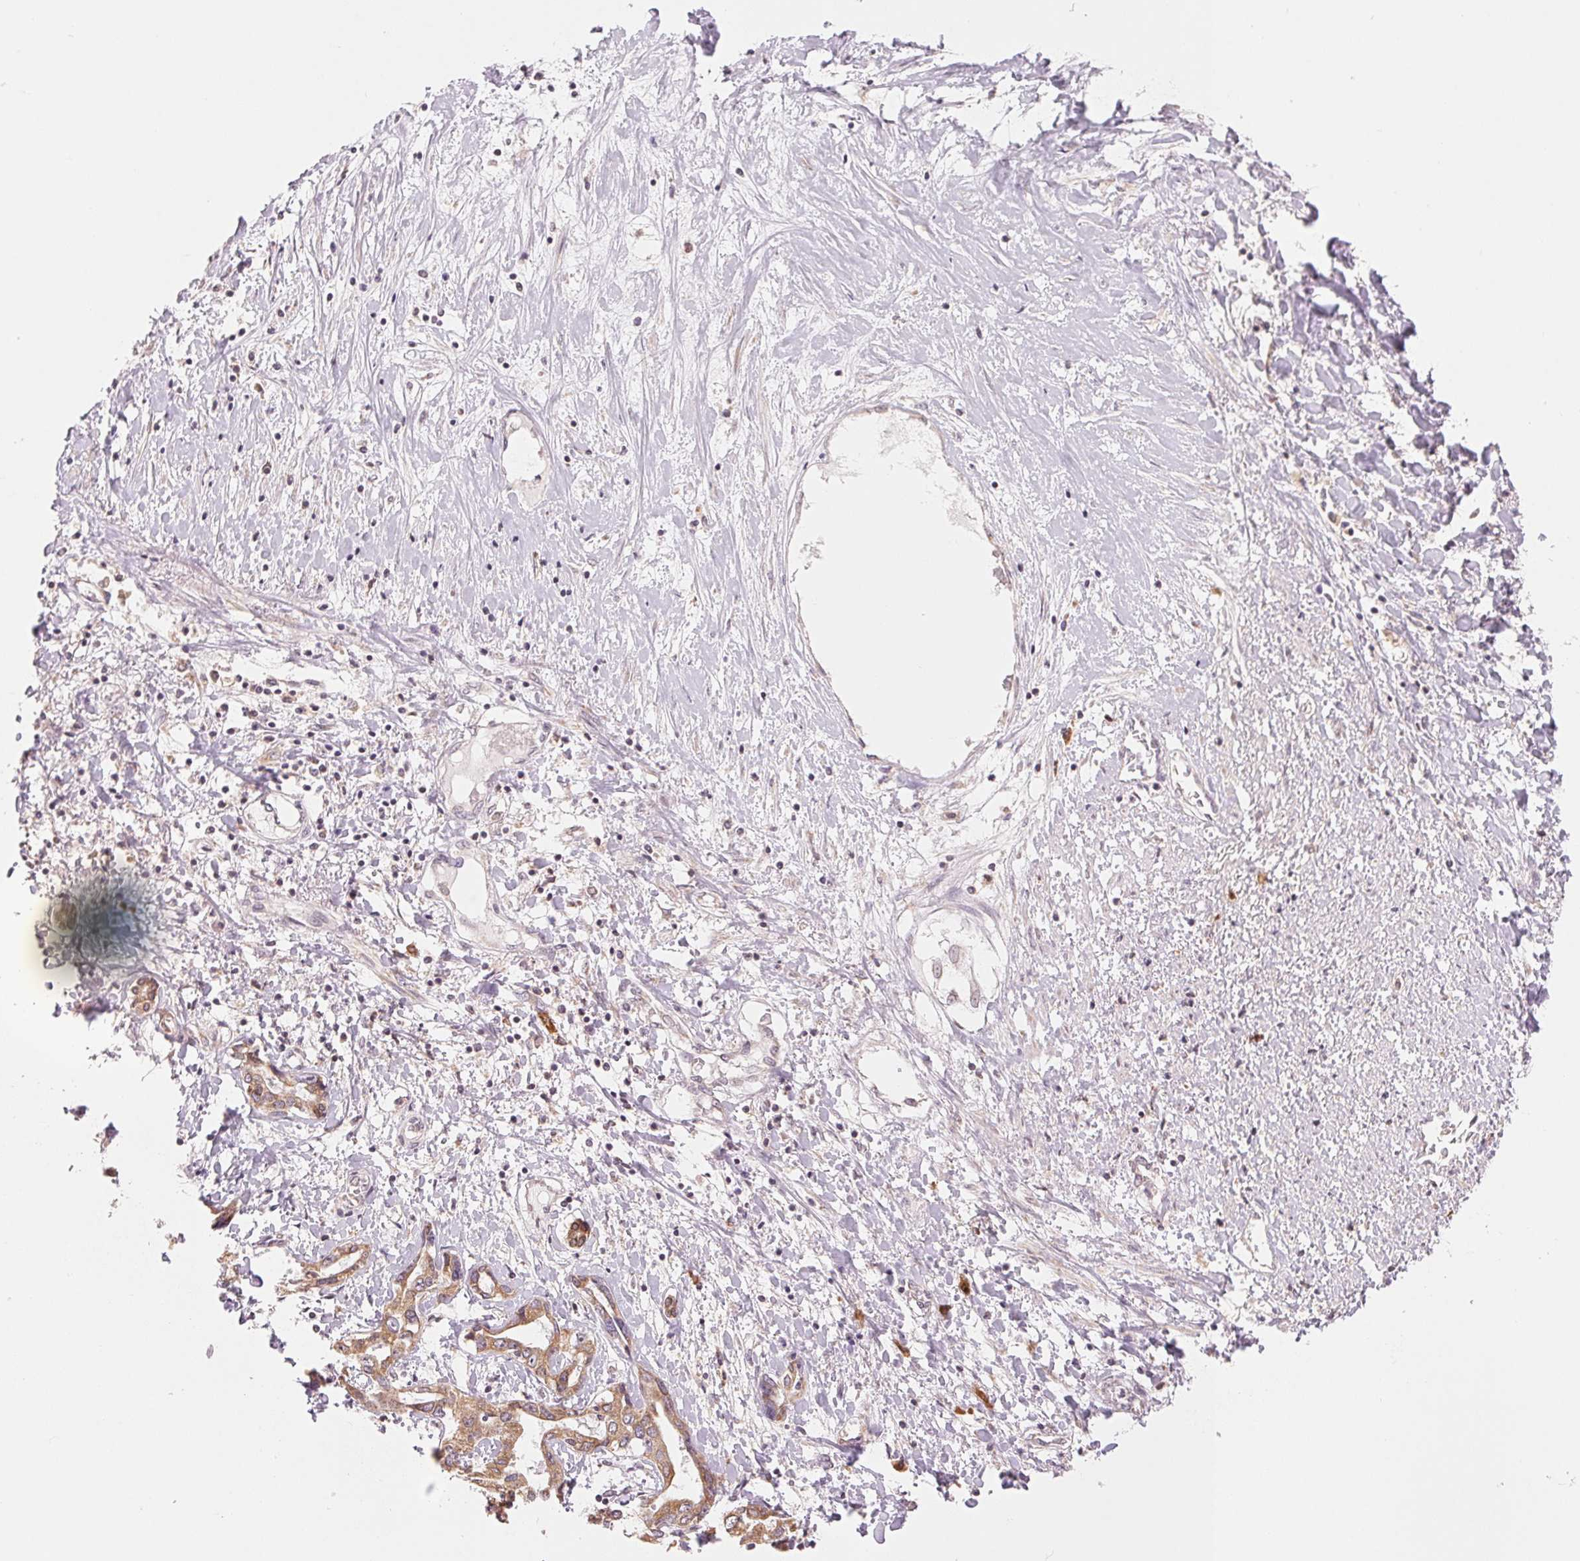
{"staining": {"intensity": "weak", "quantity": ">75%", "location": "cytoplasmic/membranous"}, "tissue": "liver cancer", "cell_type": "Tumor cells", "image_type": "cancer", "snomed": [{"axis": "morphology", "description": "Cholangiocarcinoma"}, {"axis": "topography", "description": "Liver"}], "caption": "Approximately >75% of tumor cells in liver cancer (cholangiocarcinoma) demonstrate weak cytoplasmic/membranous protein expression as visualized by brown immunohistochemical staining.", "gene": "TECR", "patient": {"sex": "male", "age": 59}}